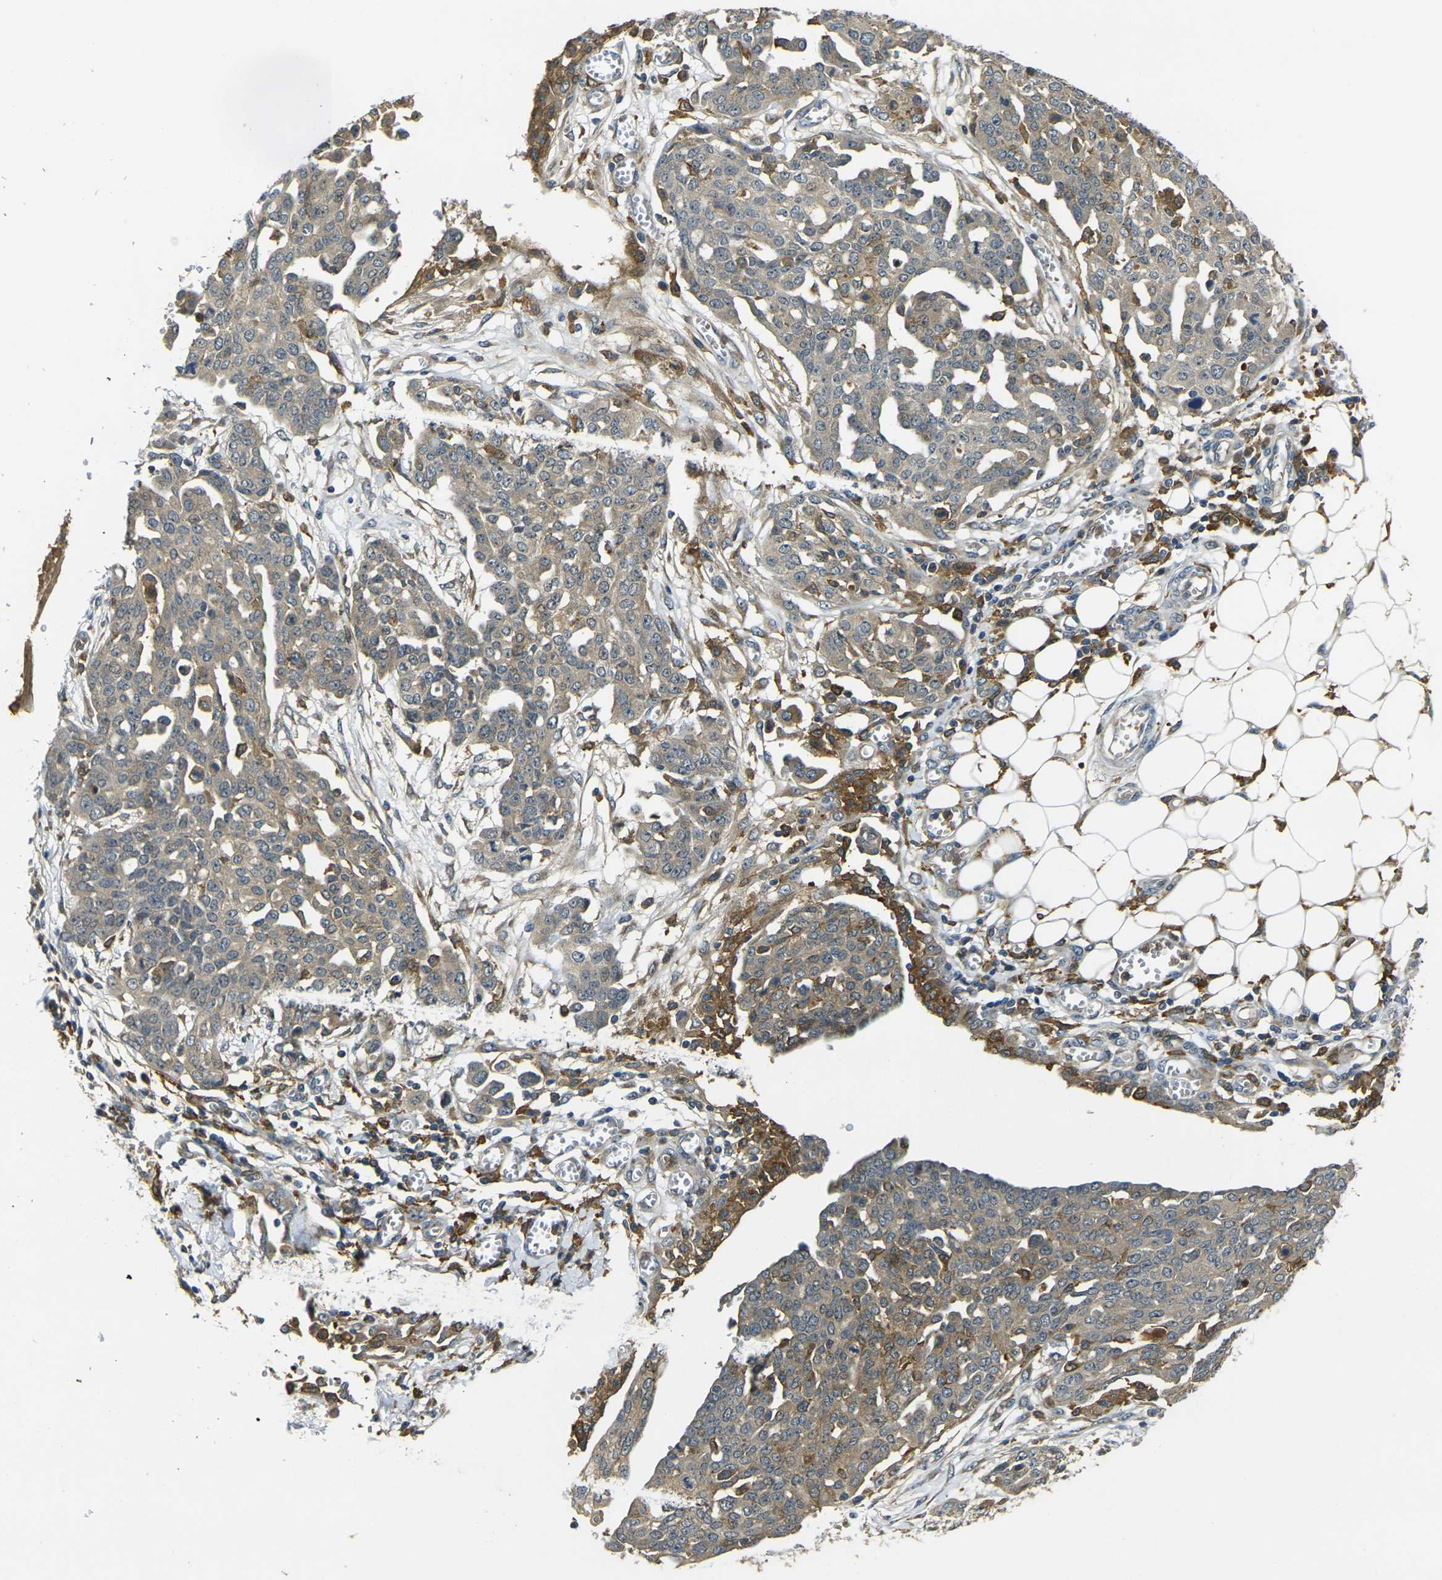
{"staining": {"intensity": "weak", "quantity": ">75%", "location": "cytoplasmic/membranous"}, "tissue": "ovarian cancer", "cell_type": "Tumor cells", "image_type": "cancer", "snomed": [{"axis": "morphology", "description": "Cystadenocarcinoma, serous, NOS"}, {"axis": "topography", "description": "Soft tissue"}, {"axis": "topography", "description": "Ovary"}], "caption": "The immunohistochemical stain labels weak cytoplasmic/membranous staining in tumor cells of ovarian cancer (serous cystadenocarcinoma) tissue.", "gene": "PIGL", "patient": {"sex": "female", "age": 57}}